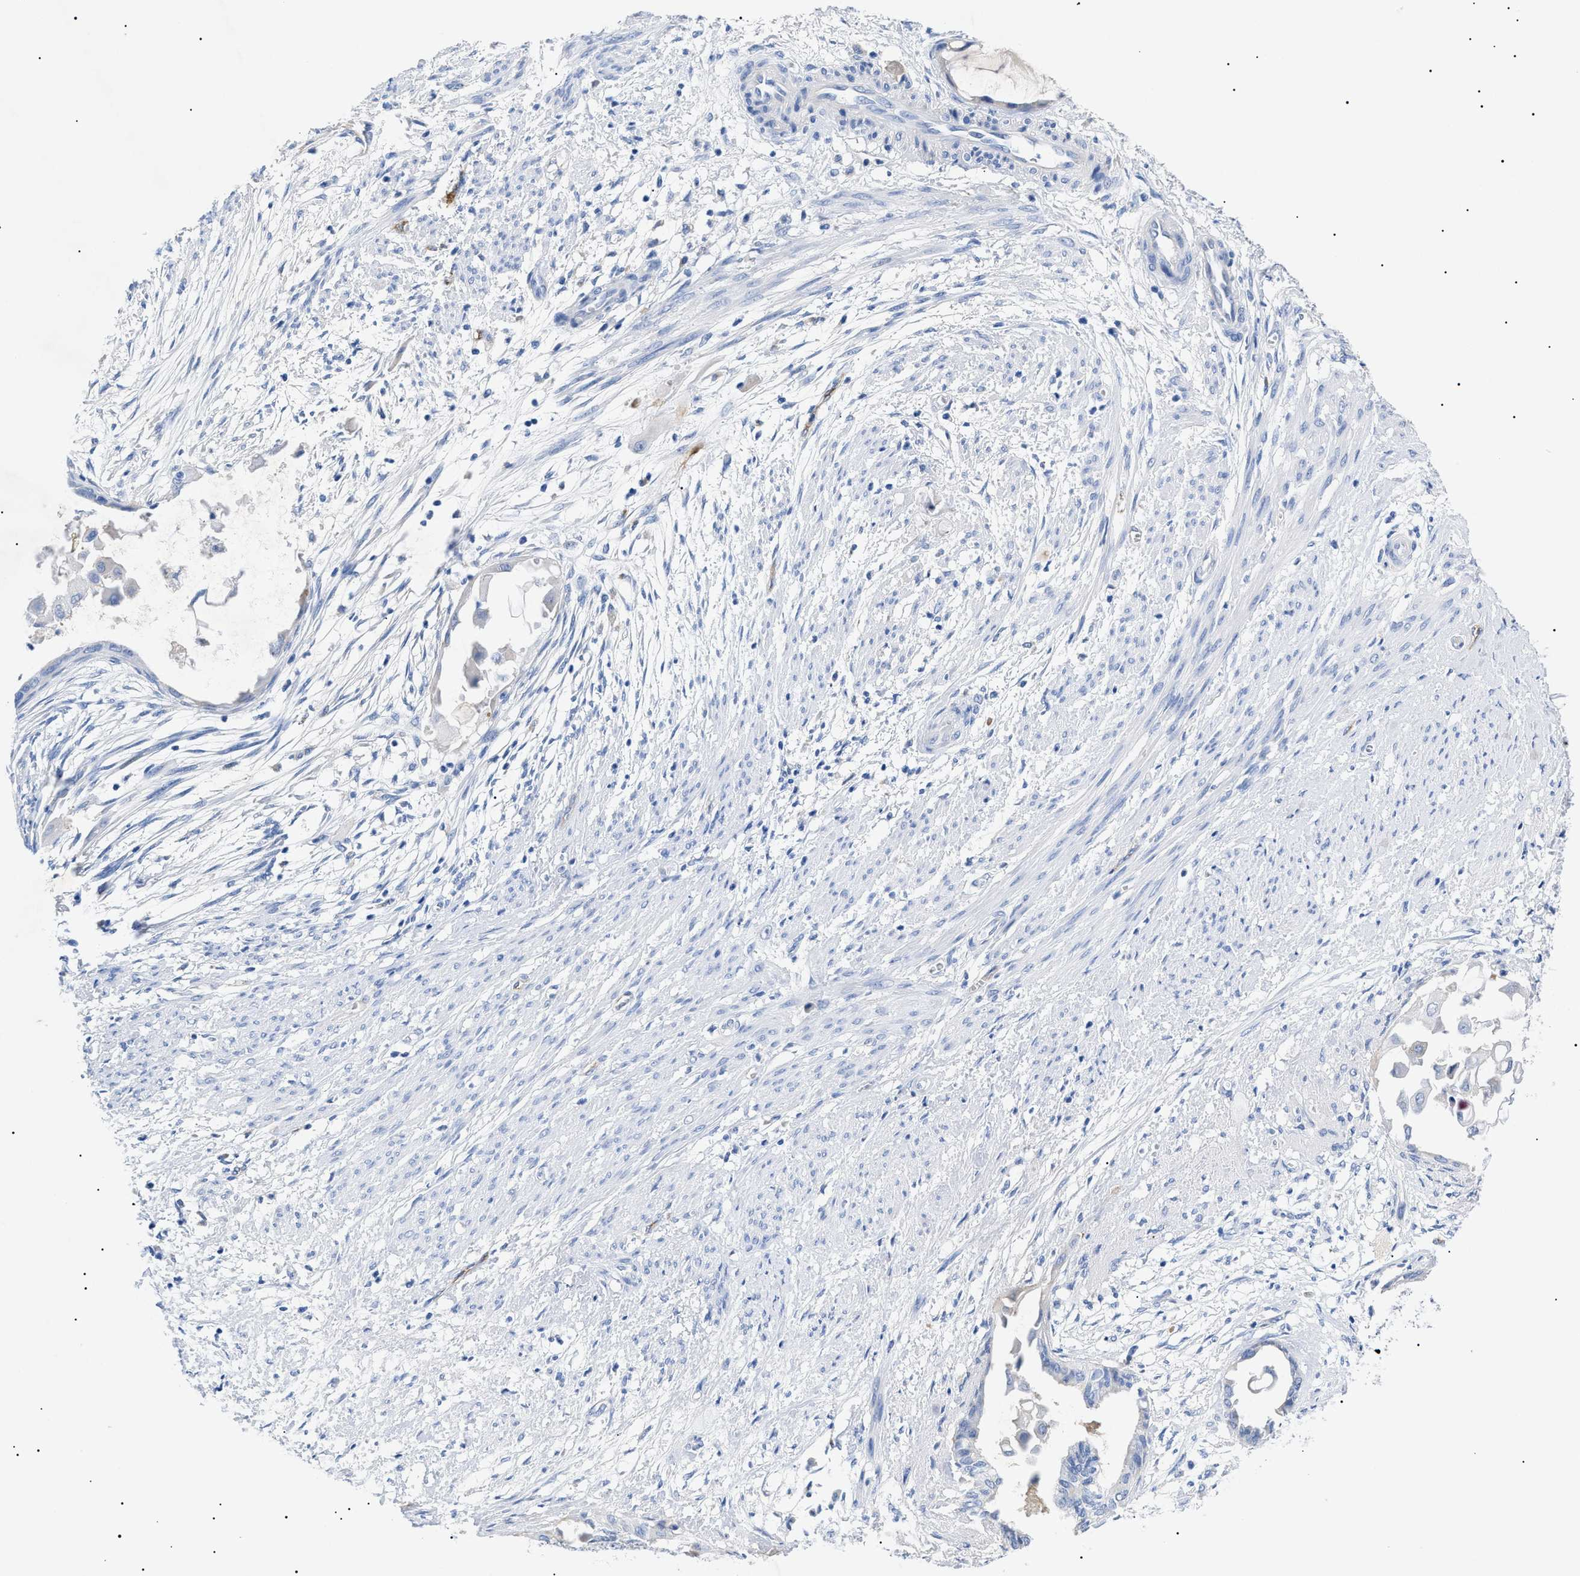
{"staining": {"intensity": "negative", "quantity": "none", "location": "none"}, "tissue": "cervical cancer", "cell_type": "Tumor cells", "image_type": "cancer", "snomed": [{"axis": "morphology", "description": "Normal tissue, NOS"}, {"axis": "morphology", "description": "Adenocarcinoma, NOS"}, {"axis": "topography", "description": "Cervix"}, {"axis": "topography", "description": "Endometrium"}], "caption": "This is a histopathology image of immunohistochemistry (IHC) staining of cervical cancer (adenocarcinoma), which shows no expression in tumor cells.", "gene": "ACKR1", "patient": {"sex": "female", "age": 86}}